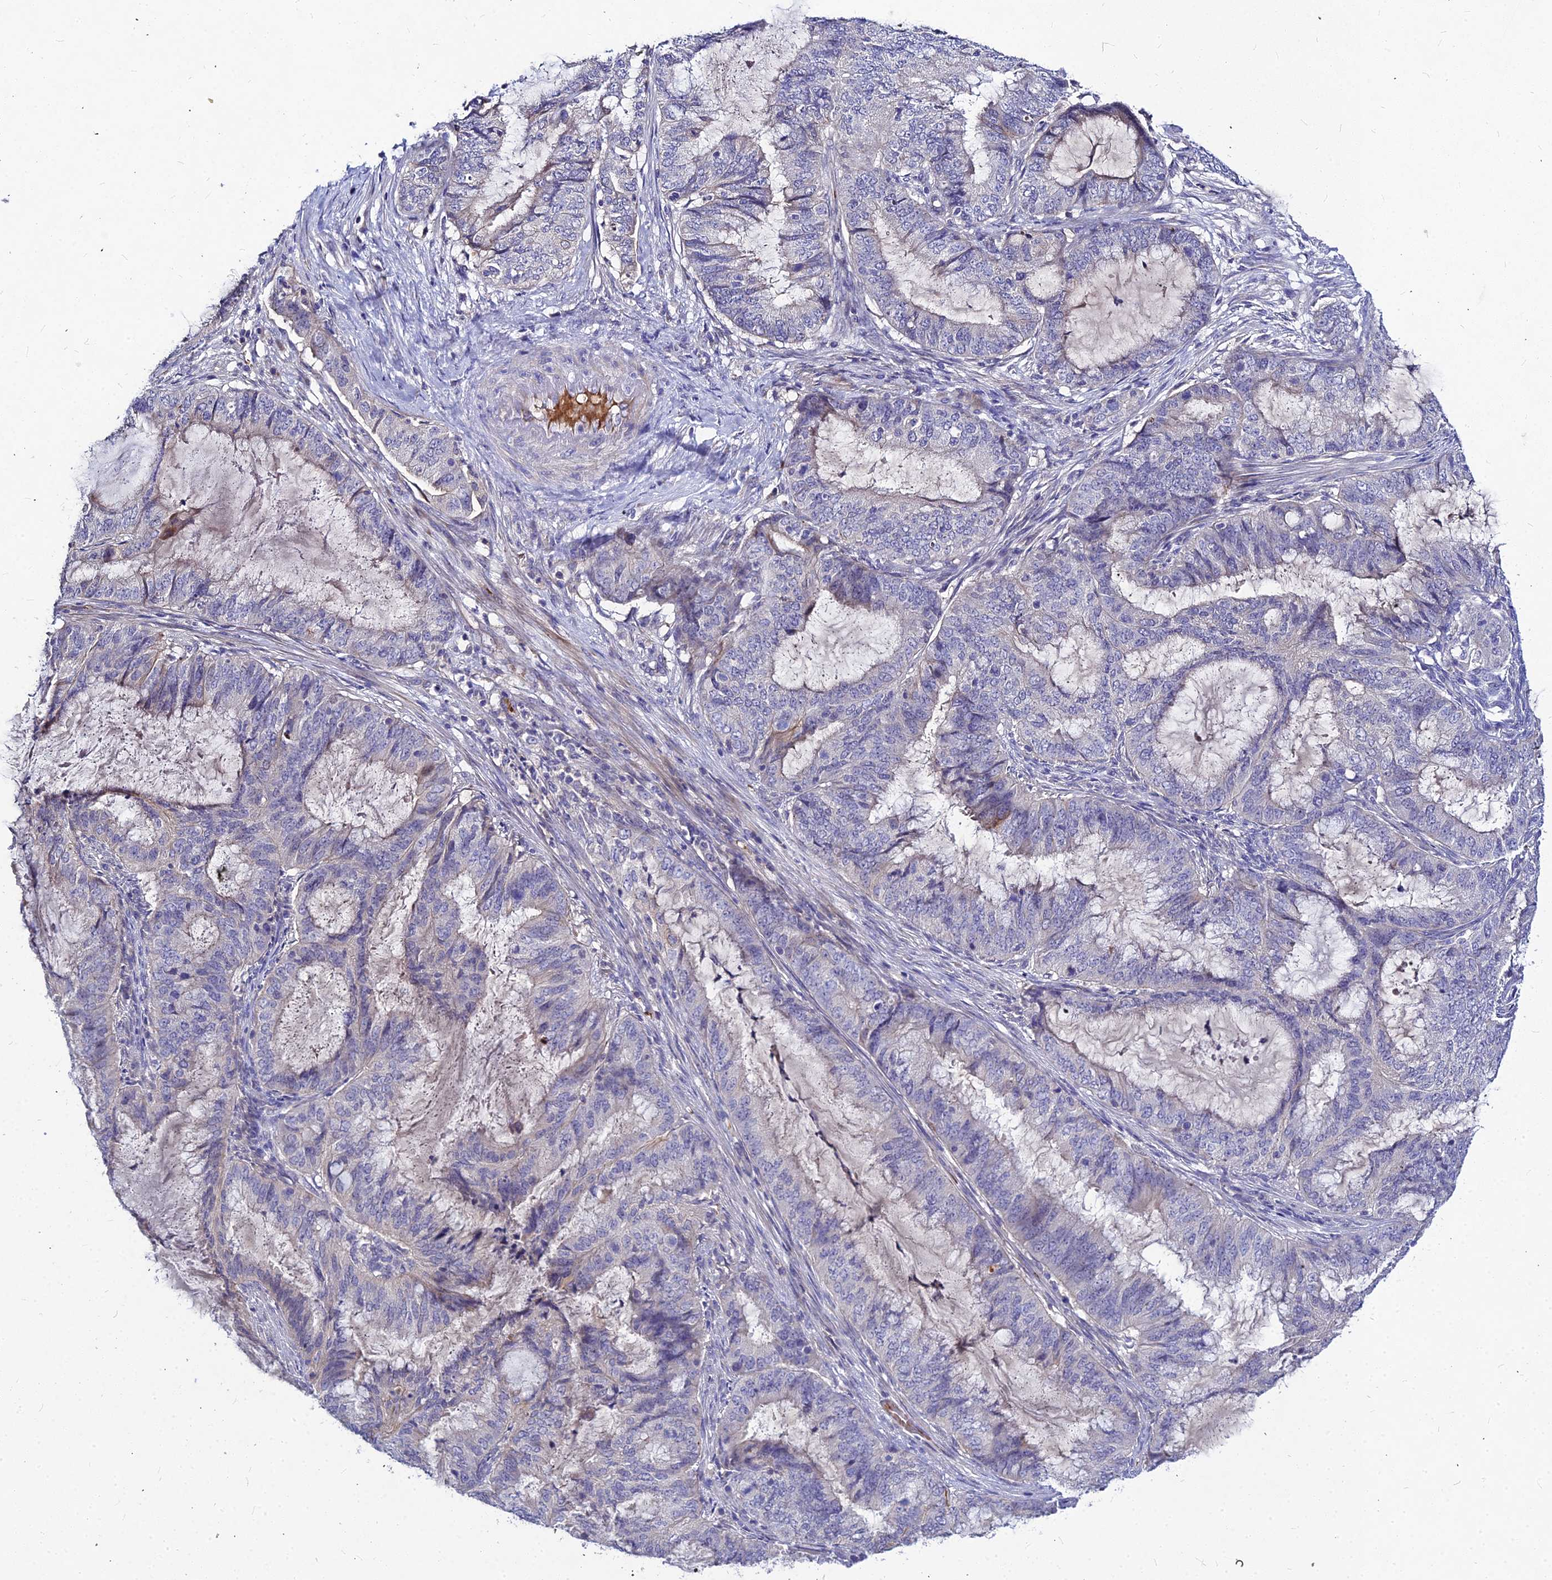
{"staining": {"intensity": "negative", "quantity": "none", "location": "none"}, "tissue": "endometrial cancer", "cell_type": "Tumor cells", "image_type": "cancer", "snomed": [{"axis": "morphology", "description": "Adenocarcinoma, NOS"}, {"axis": "topography", "description": "Endometrium"}], "caption": "The photomicrograph shows no significant positivity in tumor cells of endometrial cancer (adenocarcinoma). Nuclei are stained in blue.", "gene": "DMRTA1", "patient": {"sex": "female", "age": 51}}